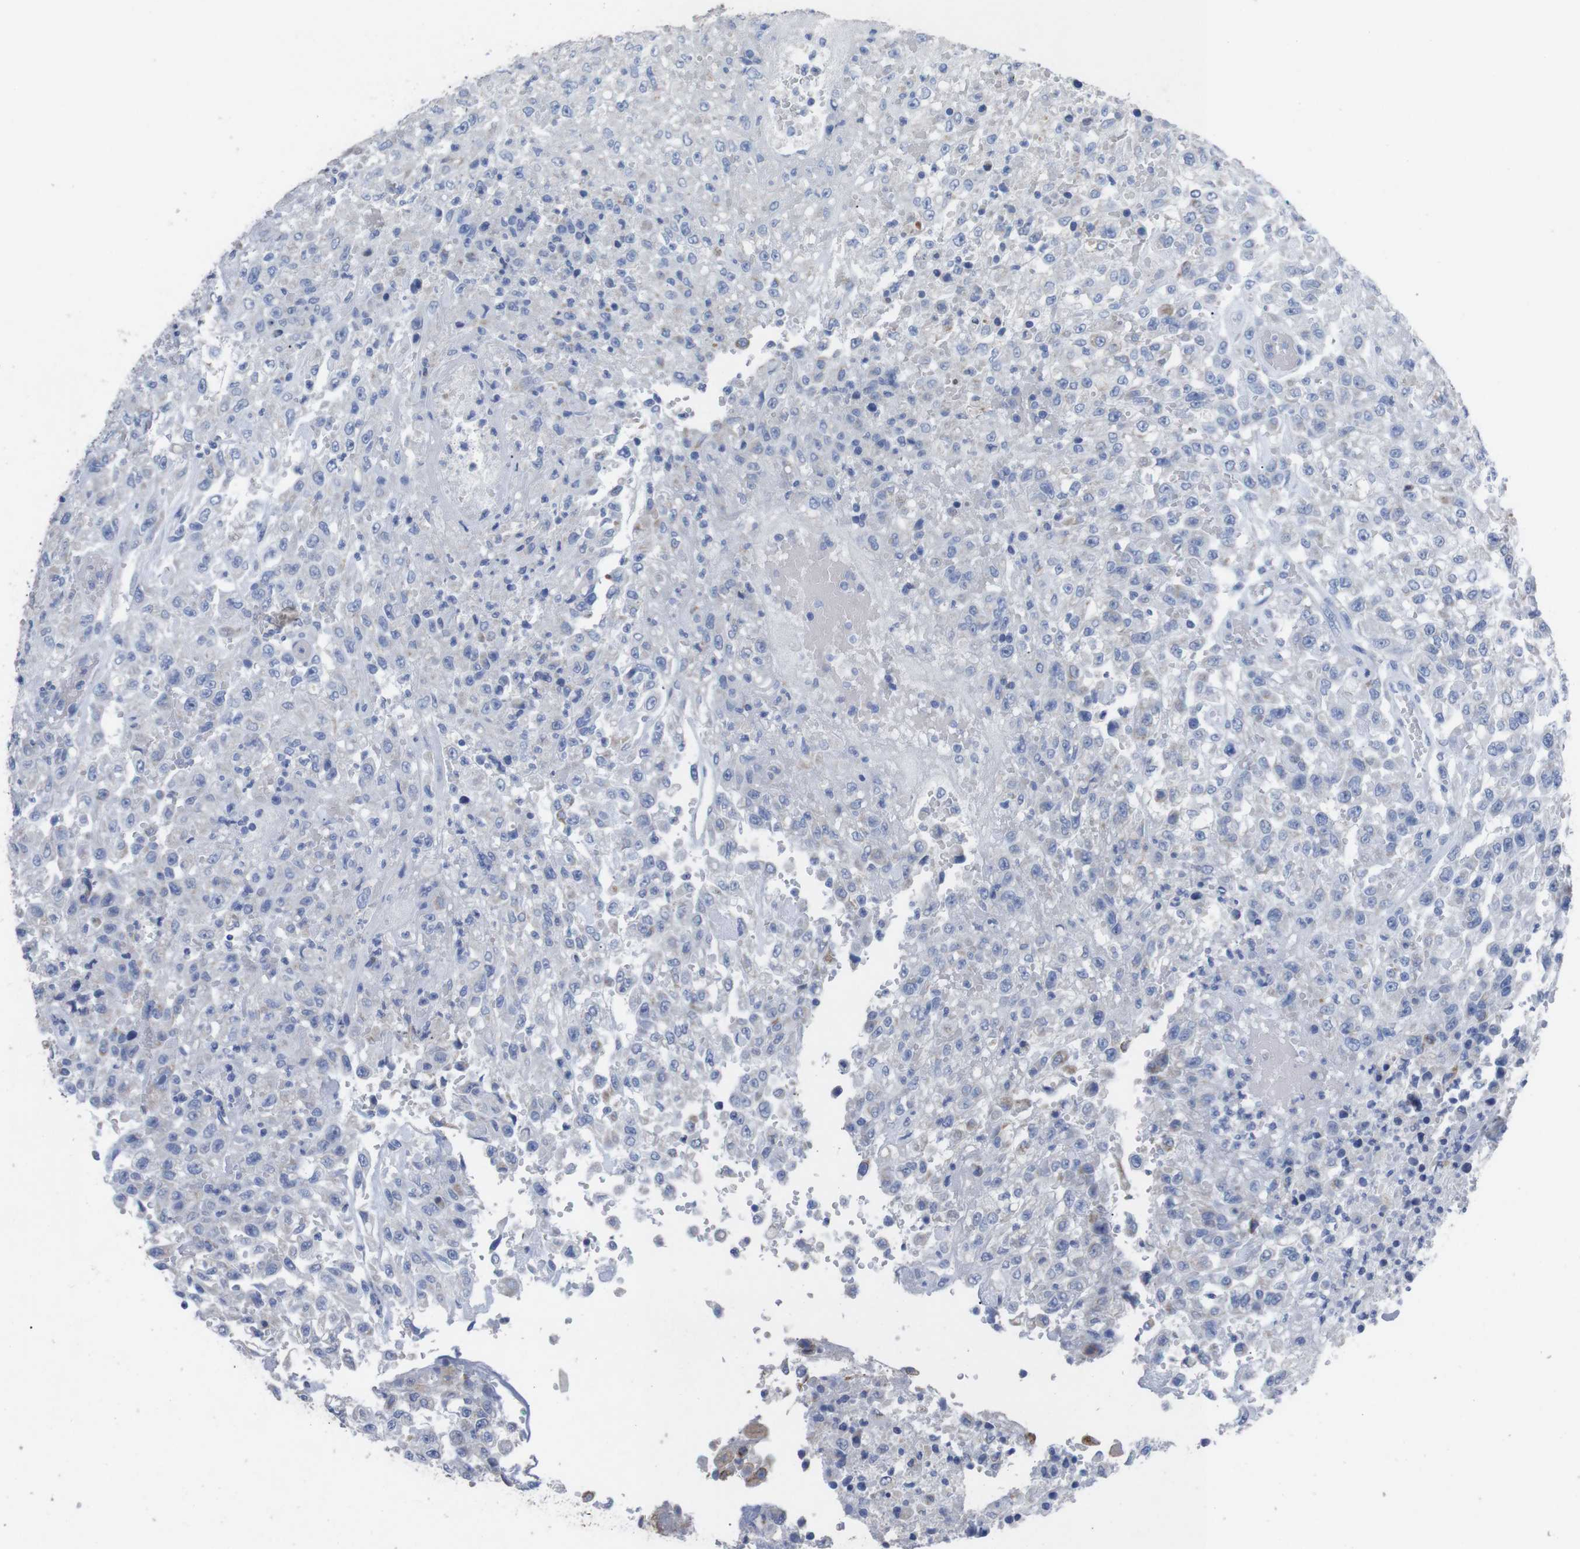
{"staining": {"intensity": "negative", "quantity": "none", "location": "none"}, "tissue": "urothelial cancer", "cell_type": "Tumor cells", "image_type": "cancer", "snomed": [{"axis": "morphology", "description": "Urothelial carcinoma, High grade"}, {"axis": "topography", "description": "Urinary bladder"}], "caption": "The histopathology image shows no staining of tumor cells in urothelial cancer.", "gene": "GJB2", "patient": {"sex": "male", "age": 46}}